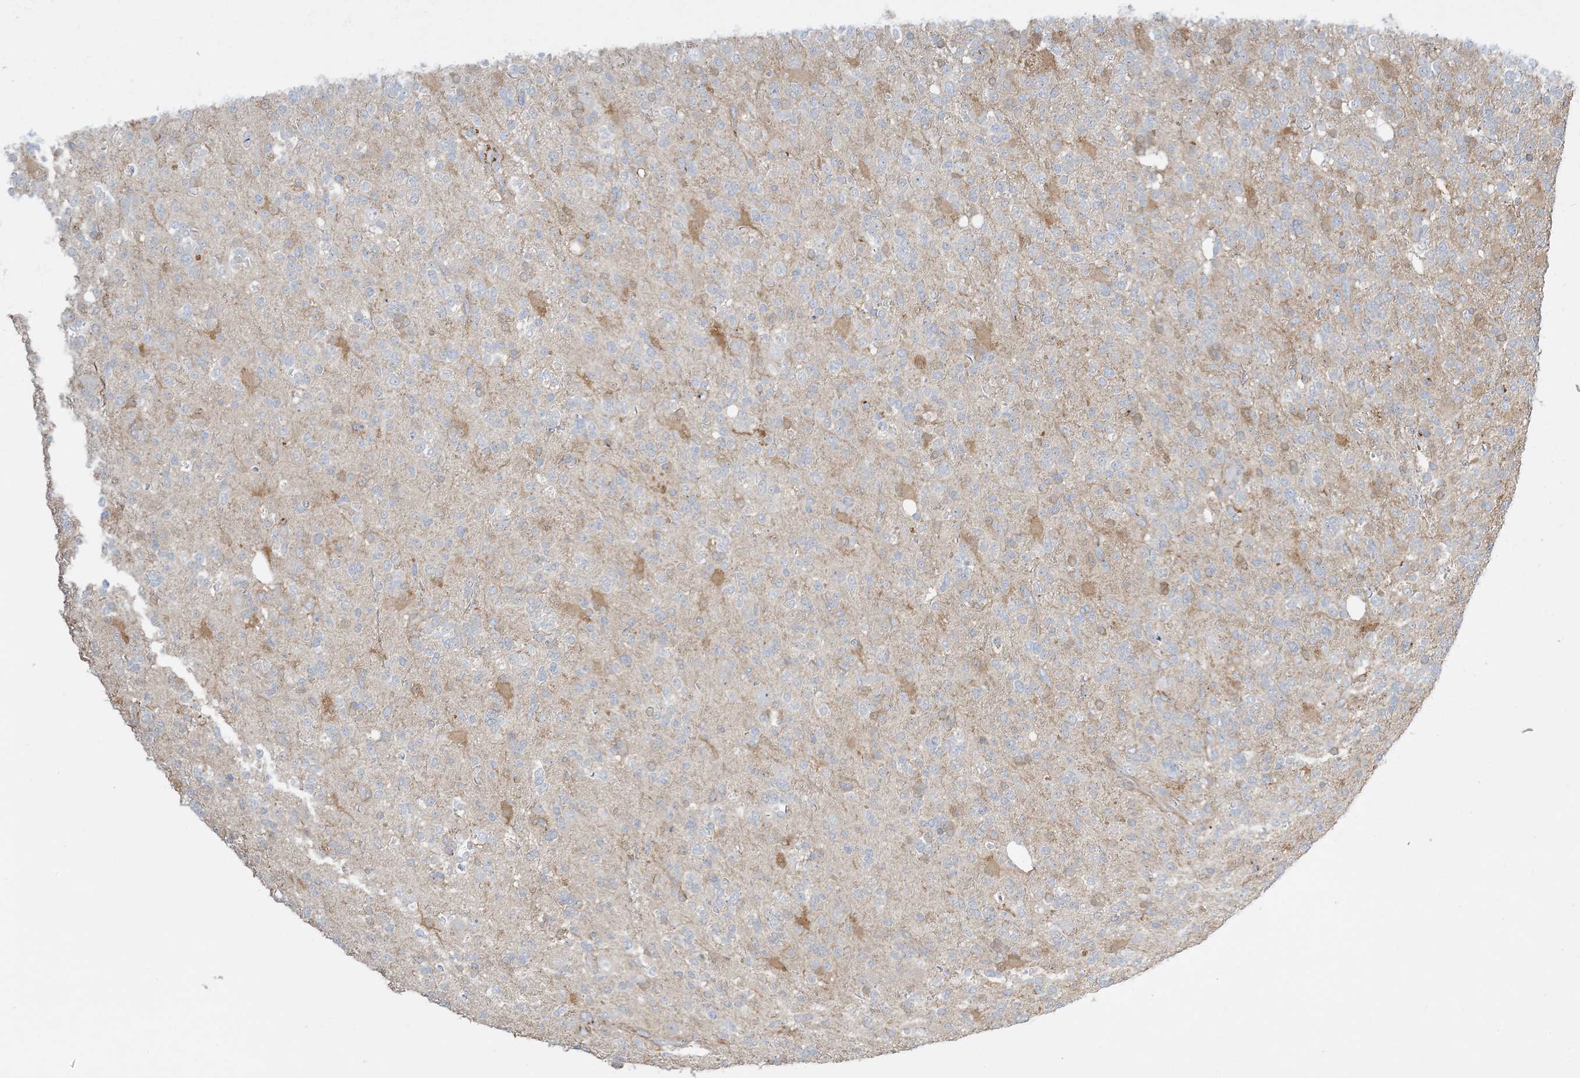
{"staining": {"intensity": "weak", "quantity": "<25%", "location": "cytoplasmic/membranous"}, "tissue": "glioma", "cell_type": "Tumor cells", "image_type": "cancer", "snomed": [{"axis": "morphology", "description": "Glioma, malignant, High grade"}, {"axis": "topography", "description": "Brain"}], "caption": "A high-resolution photomicrograph shows immunohistochemistry (IHC) staining of glioma, which demonstrates no significant staining in tumor cells.", "gene": "INPP1", "patient": {"sex": "female", "age": 62}}